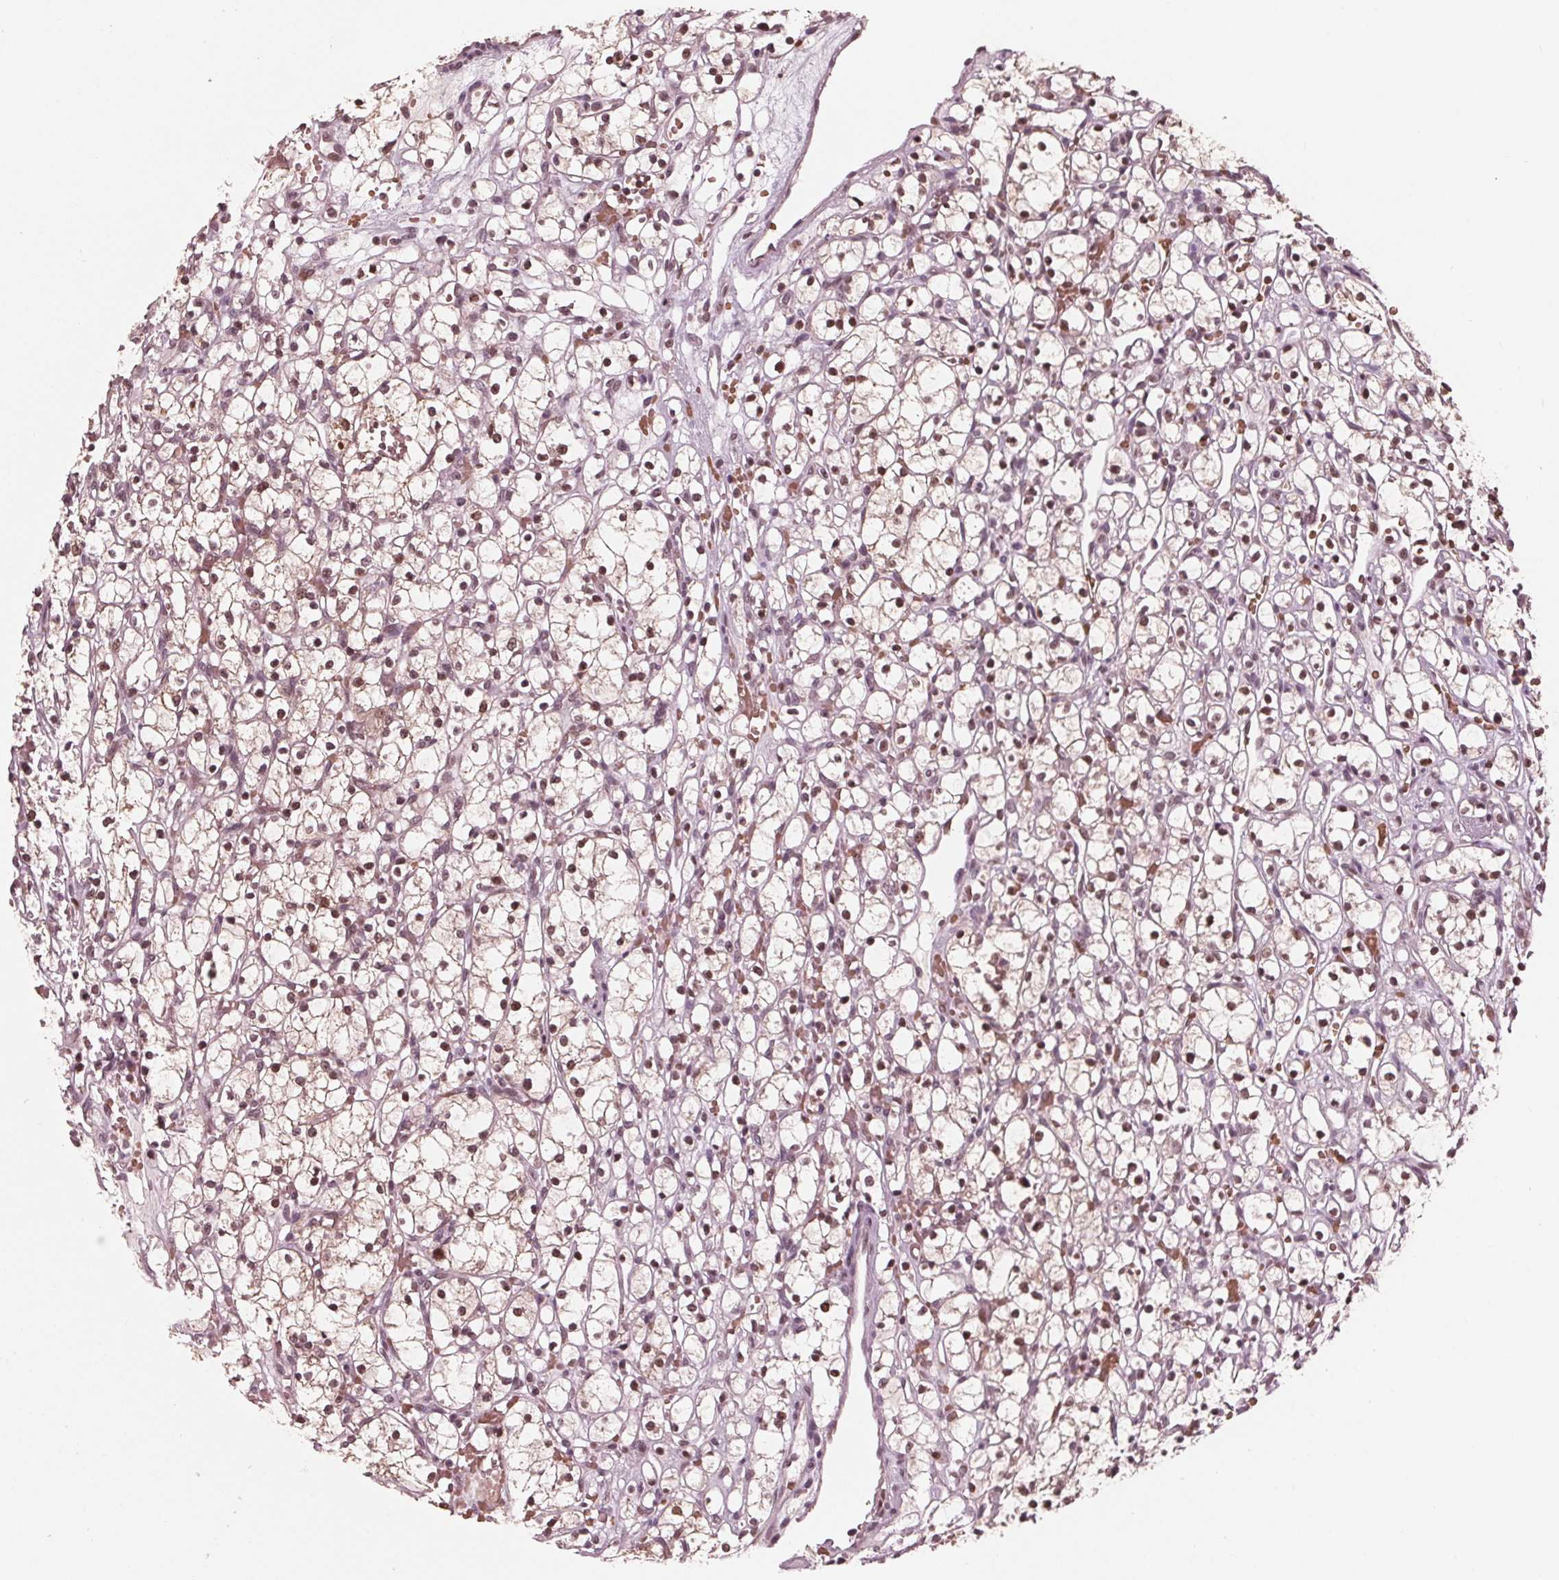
{"staining": {"intensity": "weak", "quantity": "25%-75%", "location": "nuclear"}, "tissue": "renal cancer", "cell_type": "Tumor cells", "image_type": "cancer", "snomed": [{"axis": "morphology", "description": "Adenocarcinoma, NOS"}, {"axis": "topography", "description": "Kidney"}], "caption": "Immunohistochemical staining of renal cancer demonstrates low levels of weak nuclear expression in approximately 25%-75% of tumor cells.", "gene": "HIRIP3", "patient": {"sex": "female", "age": 59}}